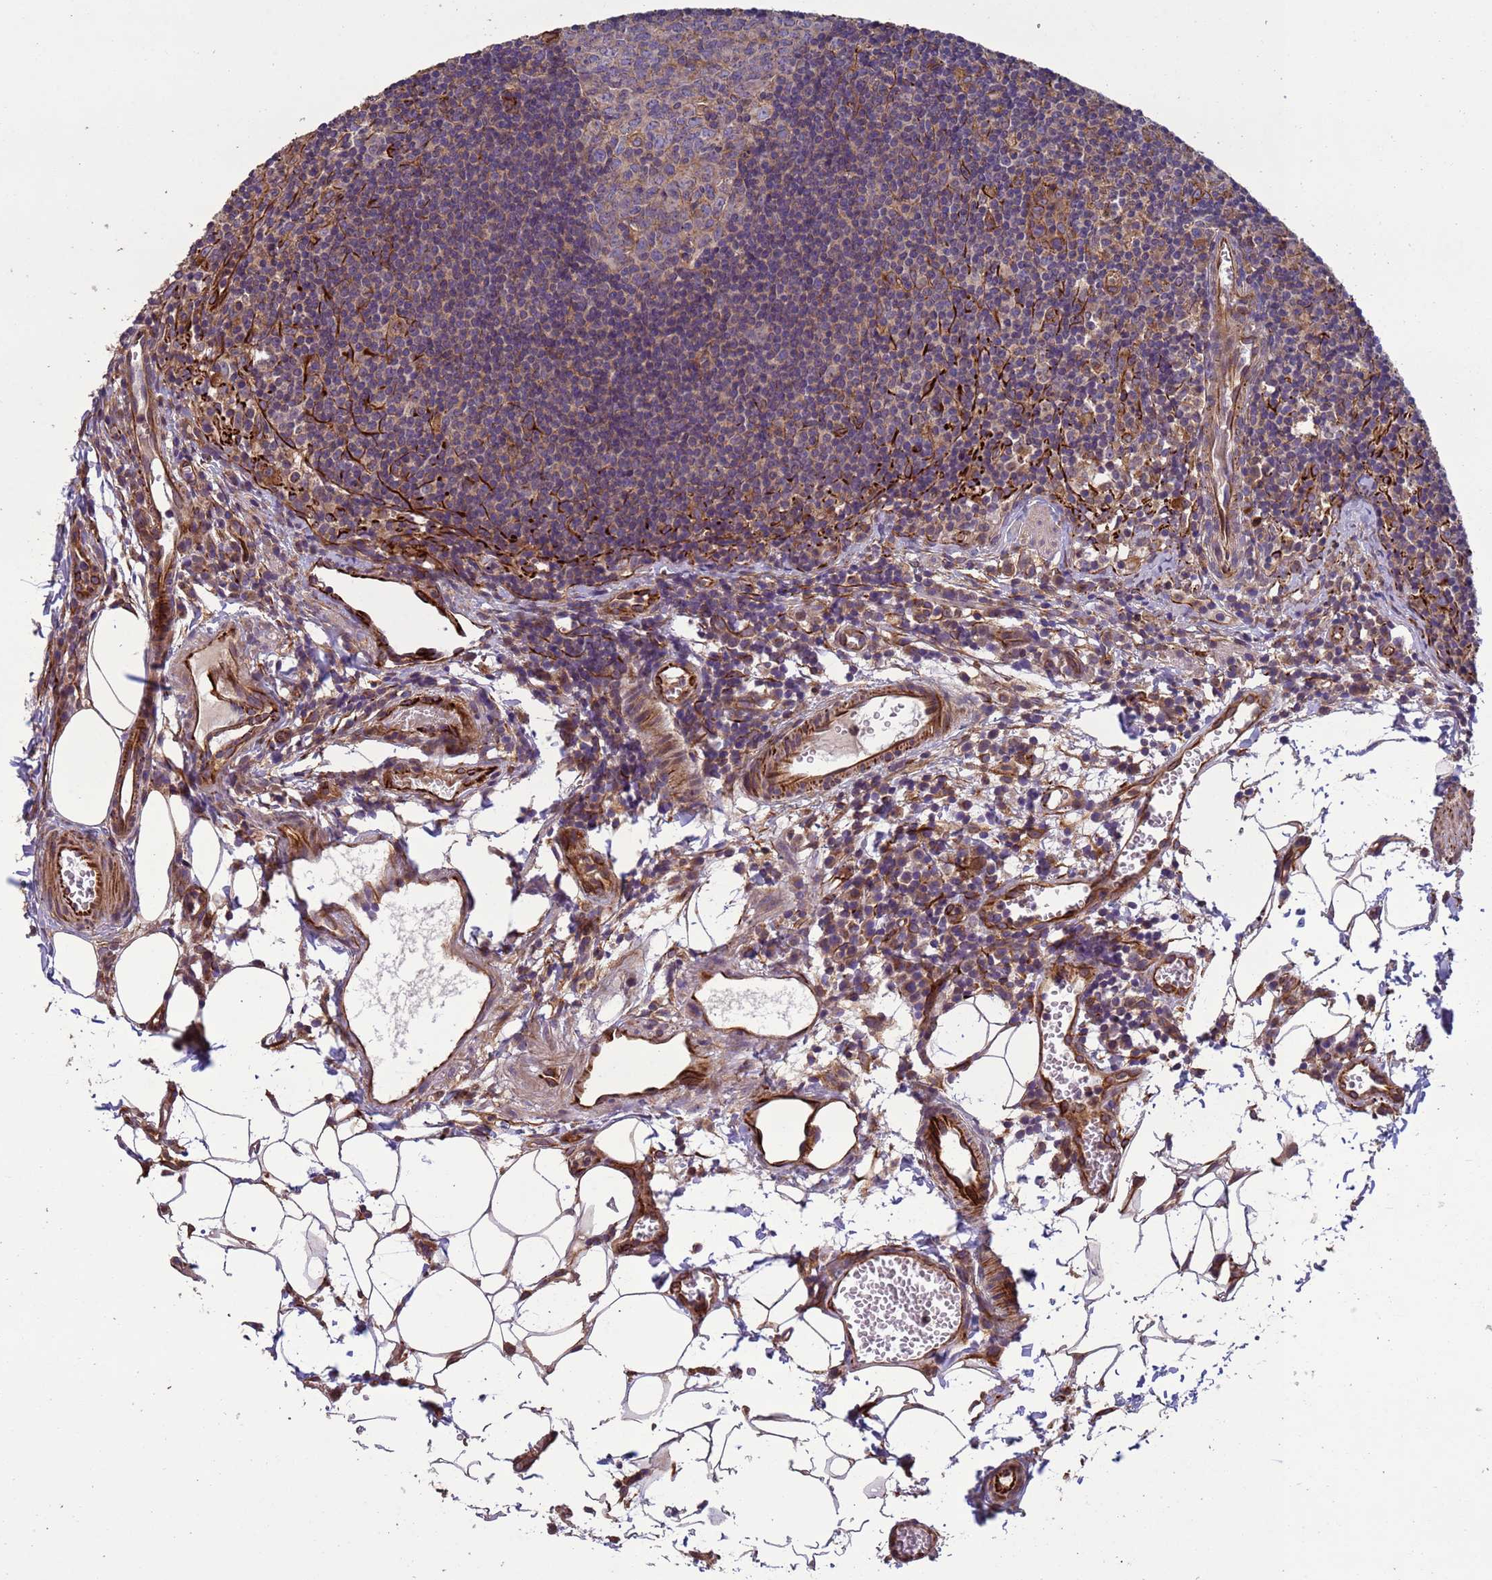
{"staining": {"intensity": "weak", "quantity": "25%-75%", "location": "cytoplasmic/membranous"}, "tissue": "lymph node", "cell_type": "Germinal center cells", "image_type": "normal", "snomed": [{"axis": "morphology", "description": "Normal tissue, NOS"}, {"axis": "topography", "description": "Lymph node"}], "caption": "IHC (DAB) staining of benign lymph node shows weak cytoplasmic/membranous protein staining in approximately 25%-75% of germinal center cells.", "gene": "RAB10", "patient": {"sex": "female", "age": 27}}